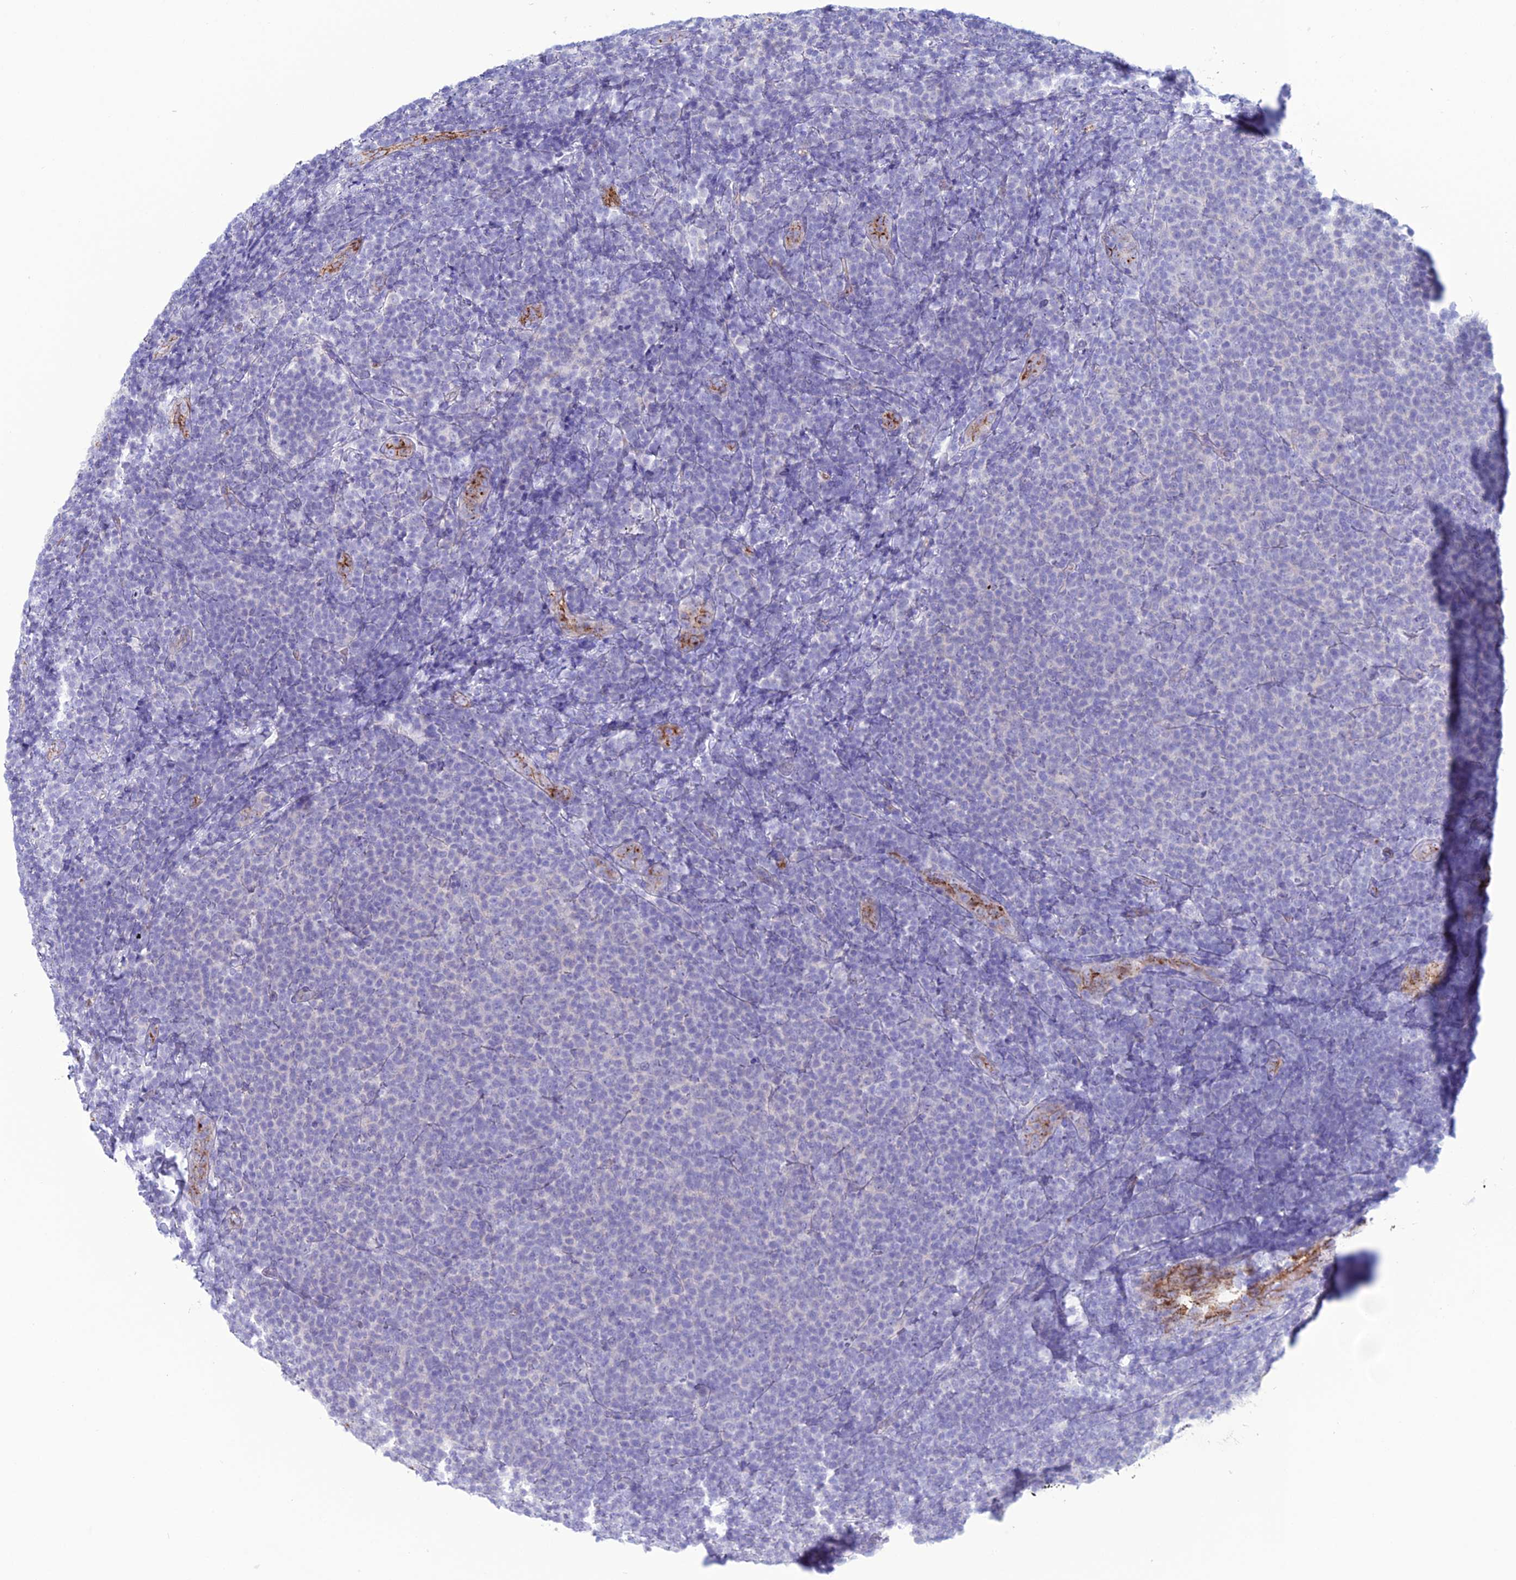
{"staining": {"intensity": "negative", "quantity": "none", "location": "none"}, "tissue": "lymphoma", "cell_type": "Tumor cells", "image_type": "cancer", "snomed": [{"axis": "morphology", "description": "Malignant lymphoma, non-Hodgkin's type, Low grade"}, {"axis": "topography", "description": "Lymph node"}], "caption": "Low-grade malignant lymphoma, non-Hodgkin's type stained for a protein using IHC displays no staining tumor cells.", "gene": "CDC42EP5", "patient": {"sex": "male", "age": 66}}